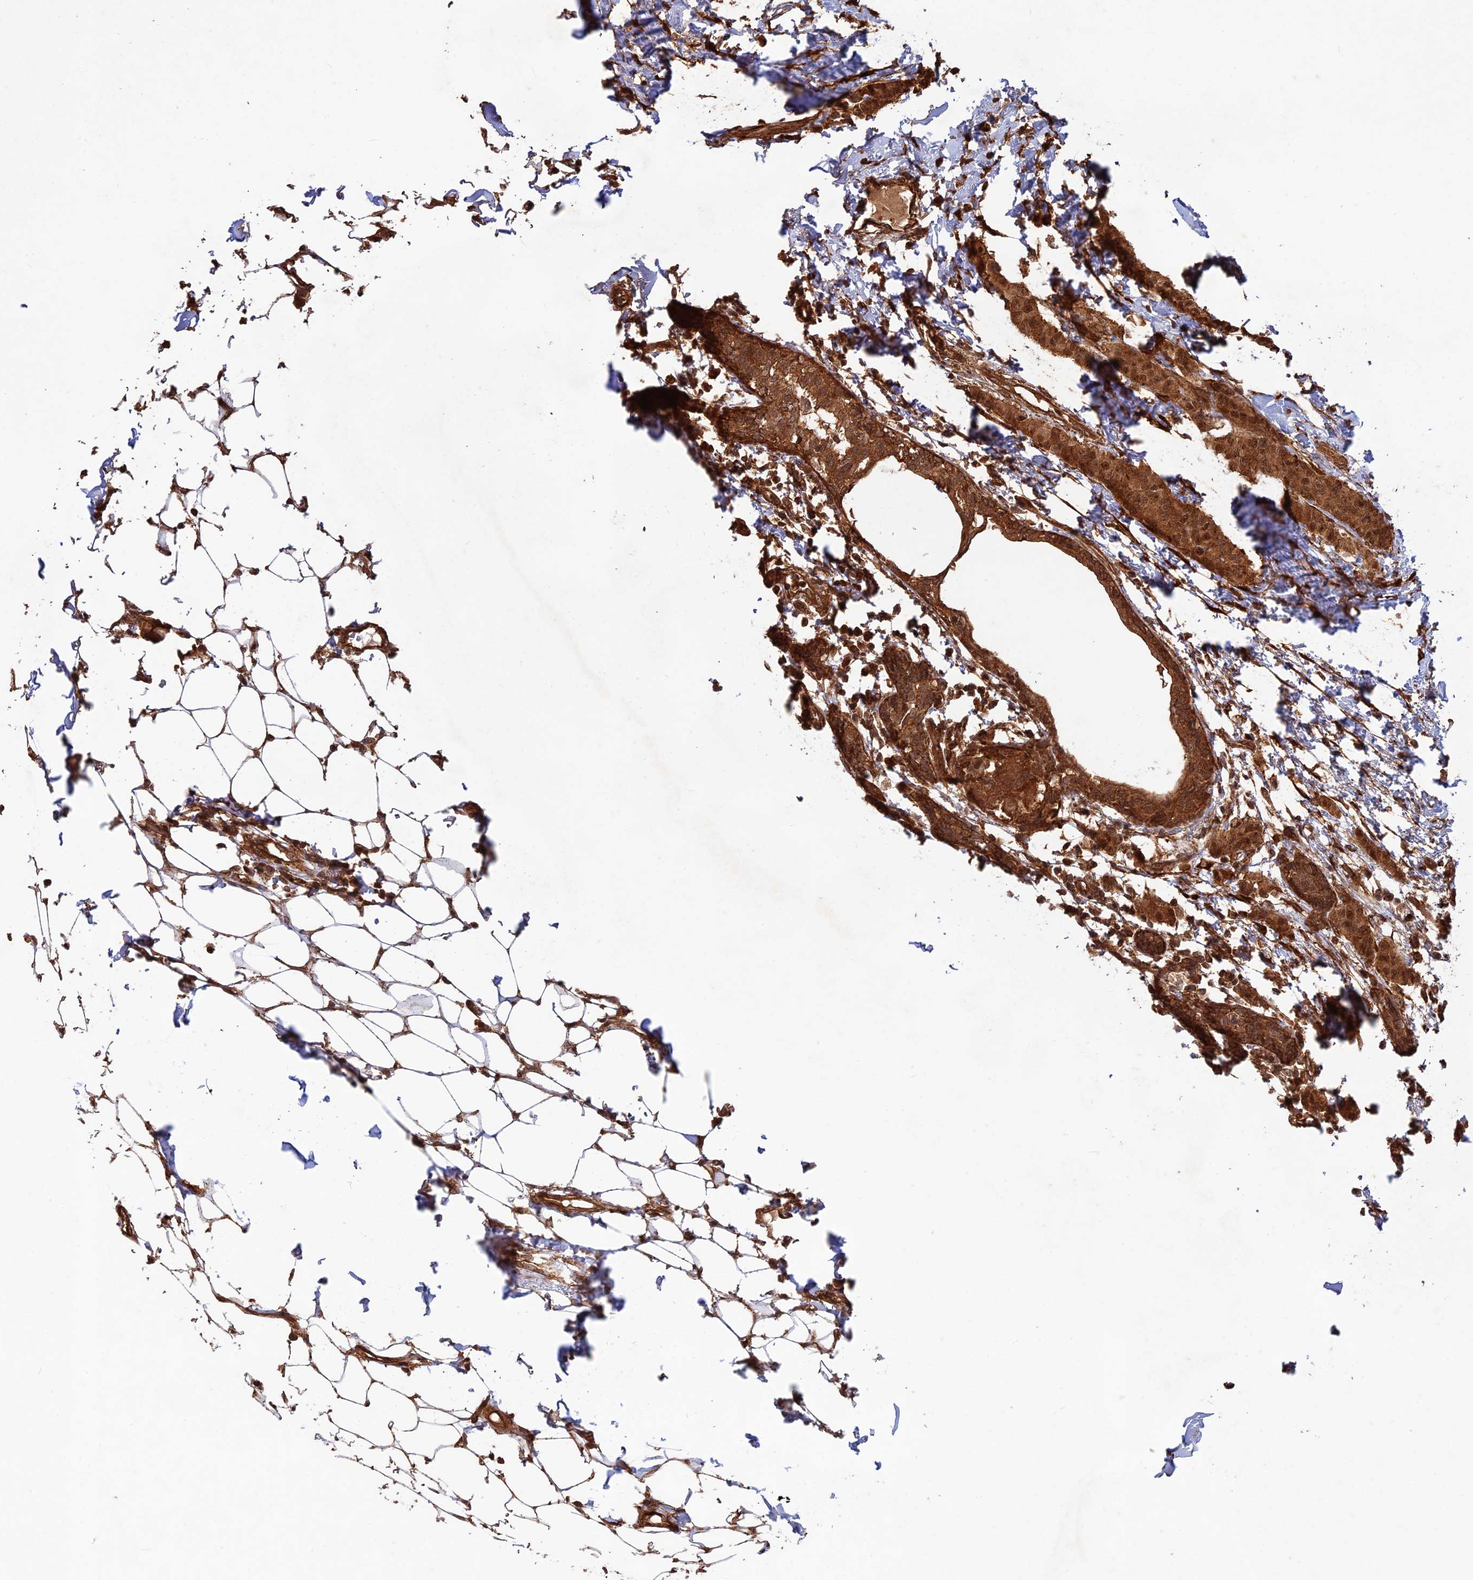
{"staining": {"intensity": "strong", "quantity": ">75%", "location": "cytoplasmic/membranous,nuclear"}, "tissue": "breast cancer", "cell_type": "Tumor cells", "image_type": "cancer", "snomed": [{"axis": "morphology", "description": "Duct carcinoma"}, {"axis": "topography", "description": "Breast"}], "caption": "Tumor cells show high levels of strong cytoplasmic/membranous and nuclear expression in approximately >75% of cells in human breast invasive ductal carcinoma. (DAB (3,3'-diaminobenzidine) IHC, brown staining for protein, blue staining for nuclei).", "gene": "CCDC174", "patient": {"sex": "female", "age": 40}}